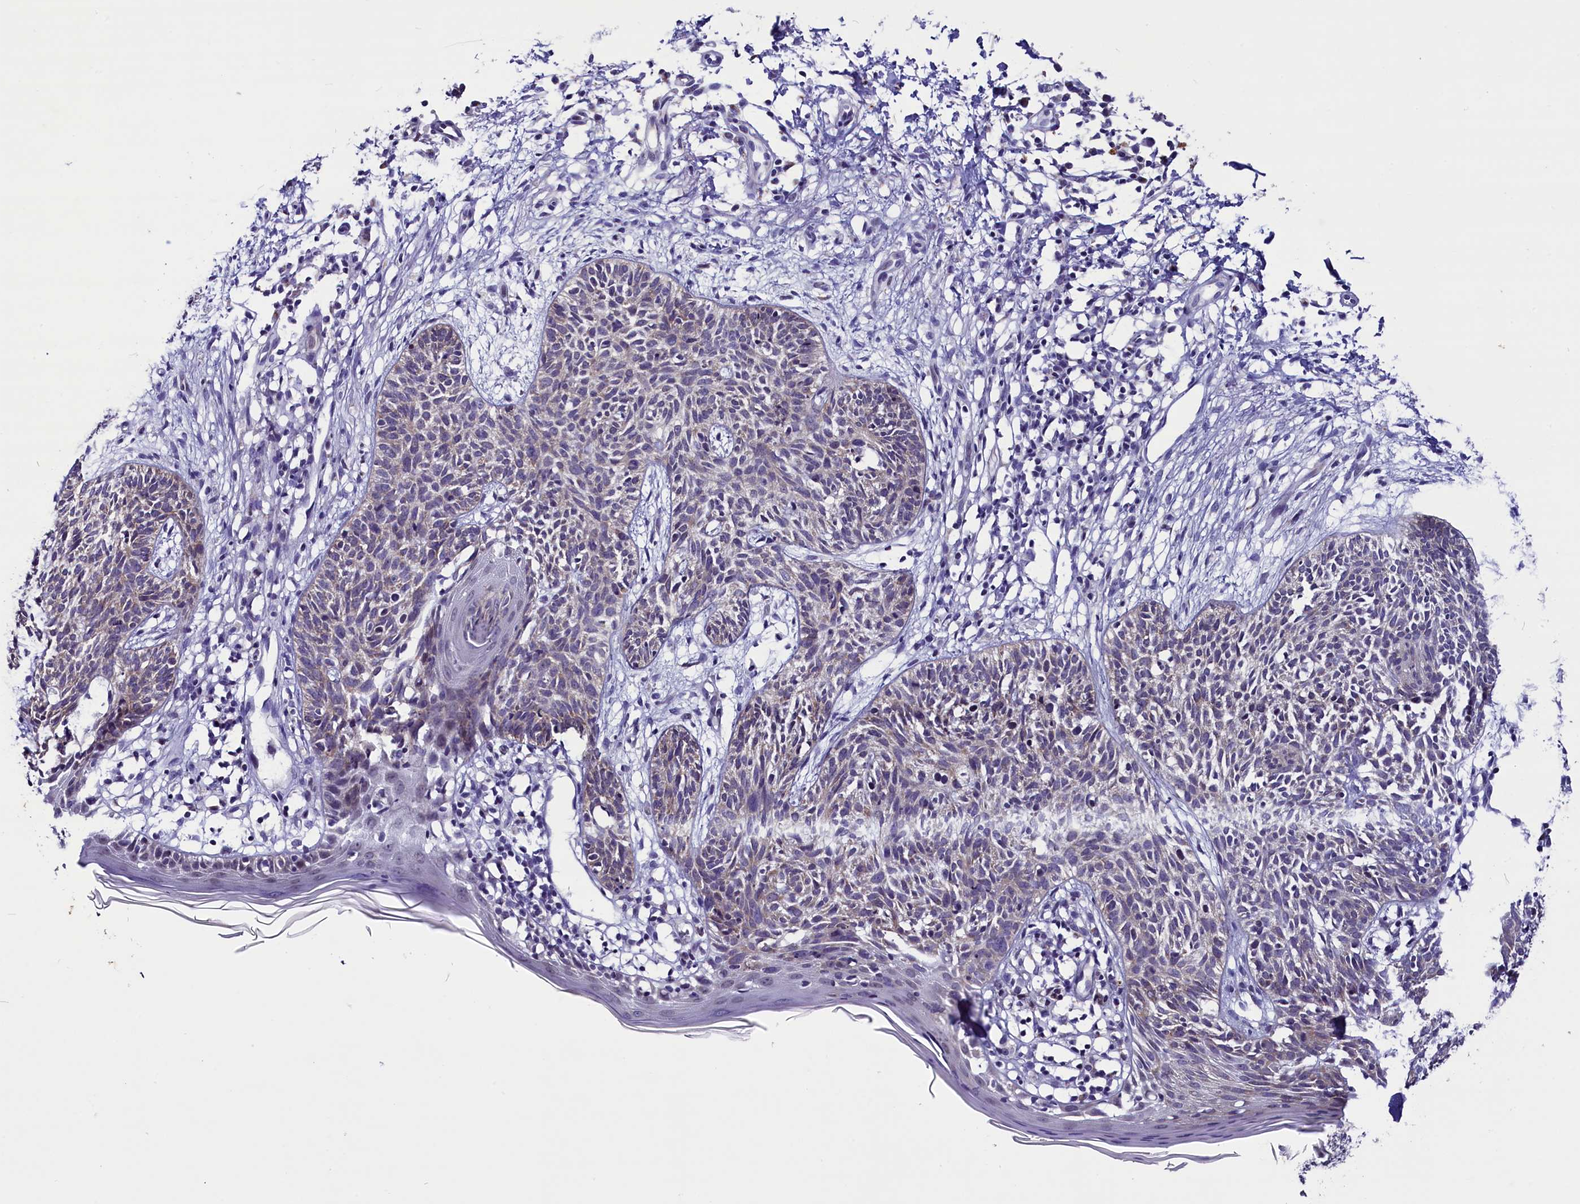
{"staining": {"intensity": "weak", "quantity": "<25%", "location": "cytoplasmic/membranous"}, "tissue": "skin cancer", "cell_type": "Tumor cells", "image_type": "cancer", "snomed": [{"axis": "morphology", "description": "Basal cell carcinoma"}, {"axis": "topography", "description": "Skin"}], "caption": "Immunohistochemistry (IHC) histopathology image of skin cancer stained for a protein (brown), which shows no positivity in tumor cells.", "gene": "SCD5", "patient": {"sex": "female", "age": 66}}